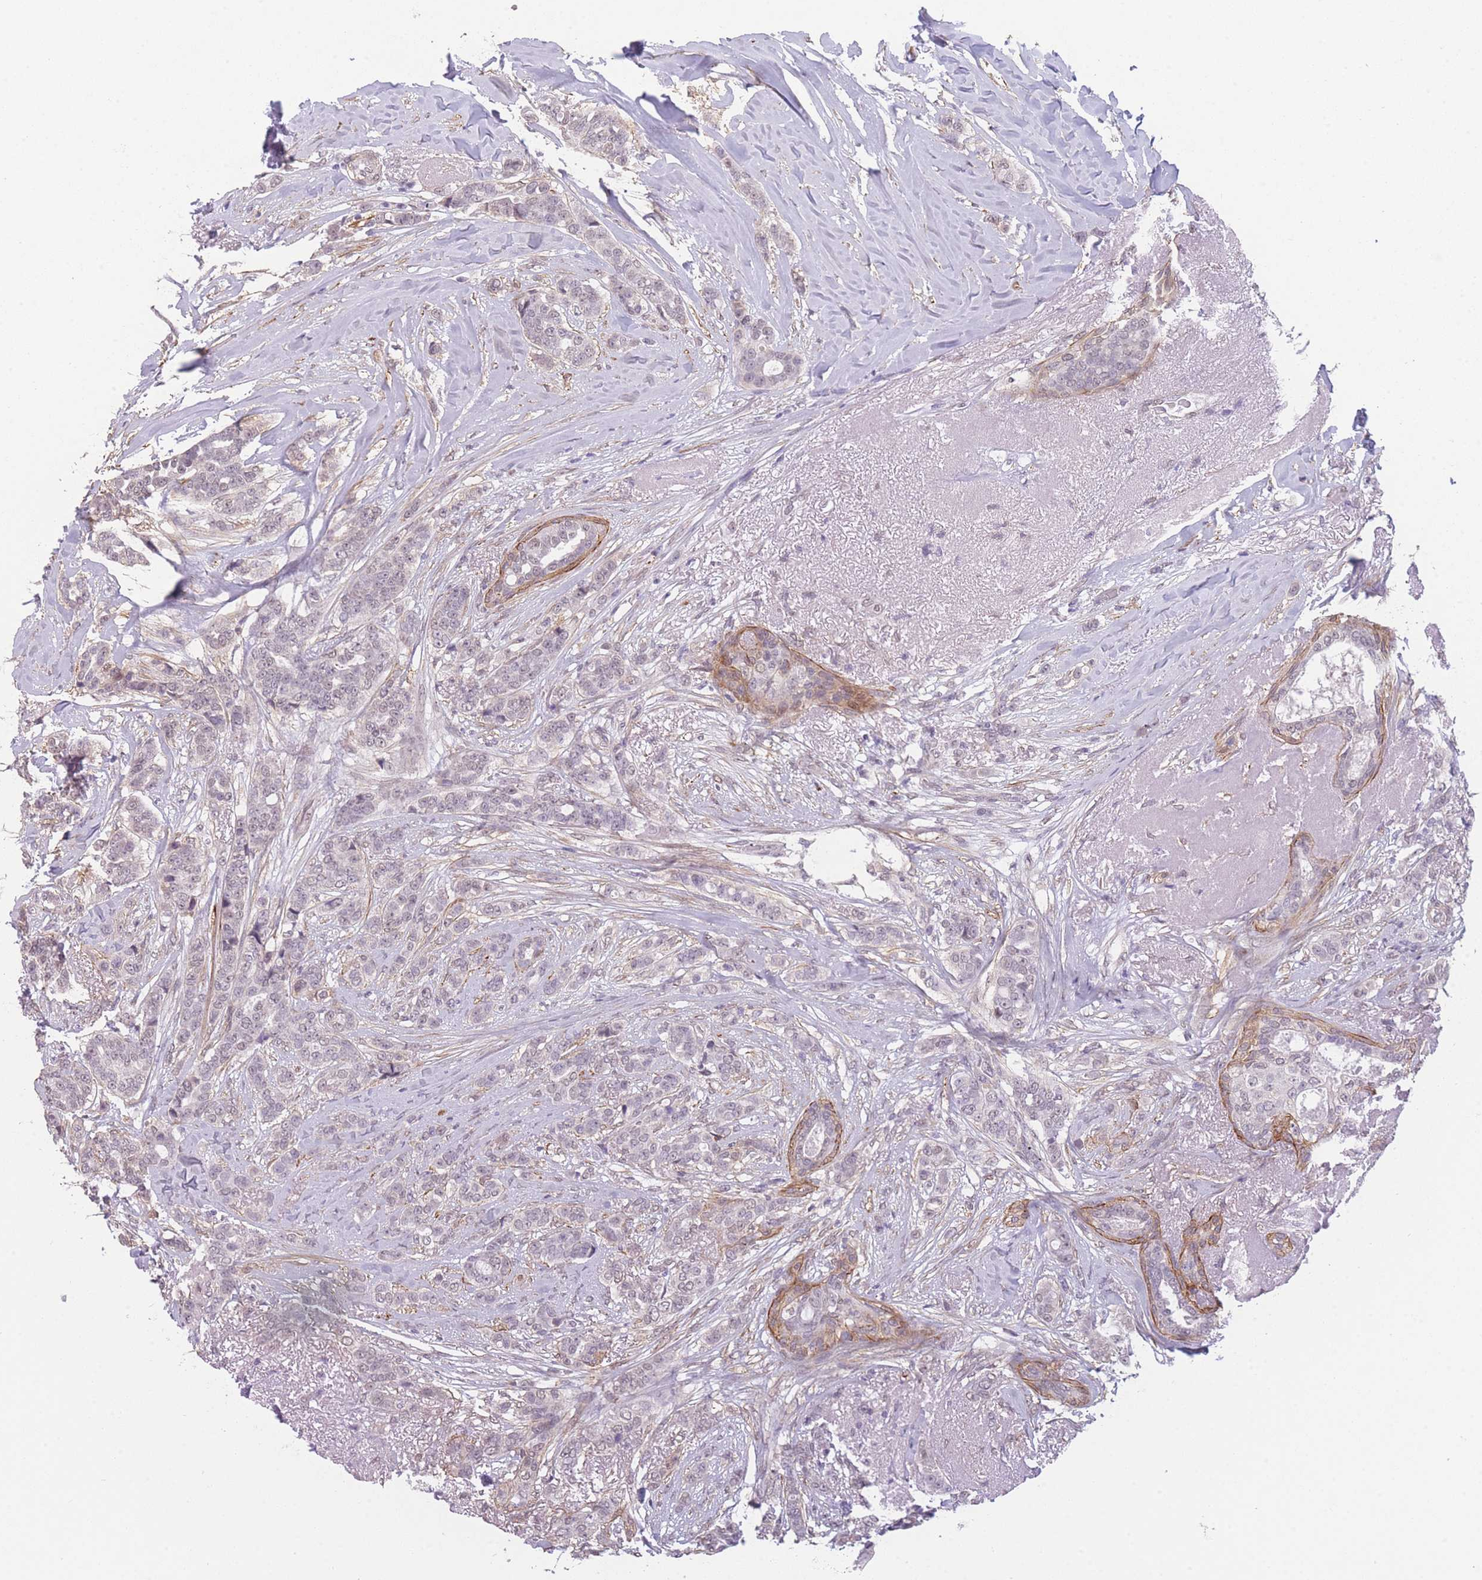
{"staining": {"intensity": "negative", "quantity": "none", "location": "none"}, "tissue": "breast cancer", "cell_type": "Tumor cells", "image_type": "cancer", "snomed": [{"axis": "morphology", "description": "Lobular carcinoma"}, {"axis": "topography", "description": "Breast"}], "caption": "An image of human breast cancer is negative for staining in tumor cells.", "gene": "SIN3B", "patient": {"sex": "female", "age": 51}}